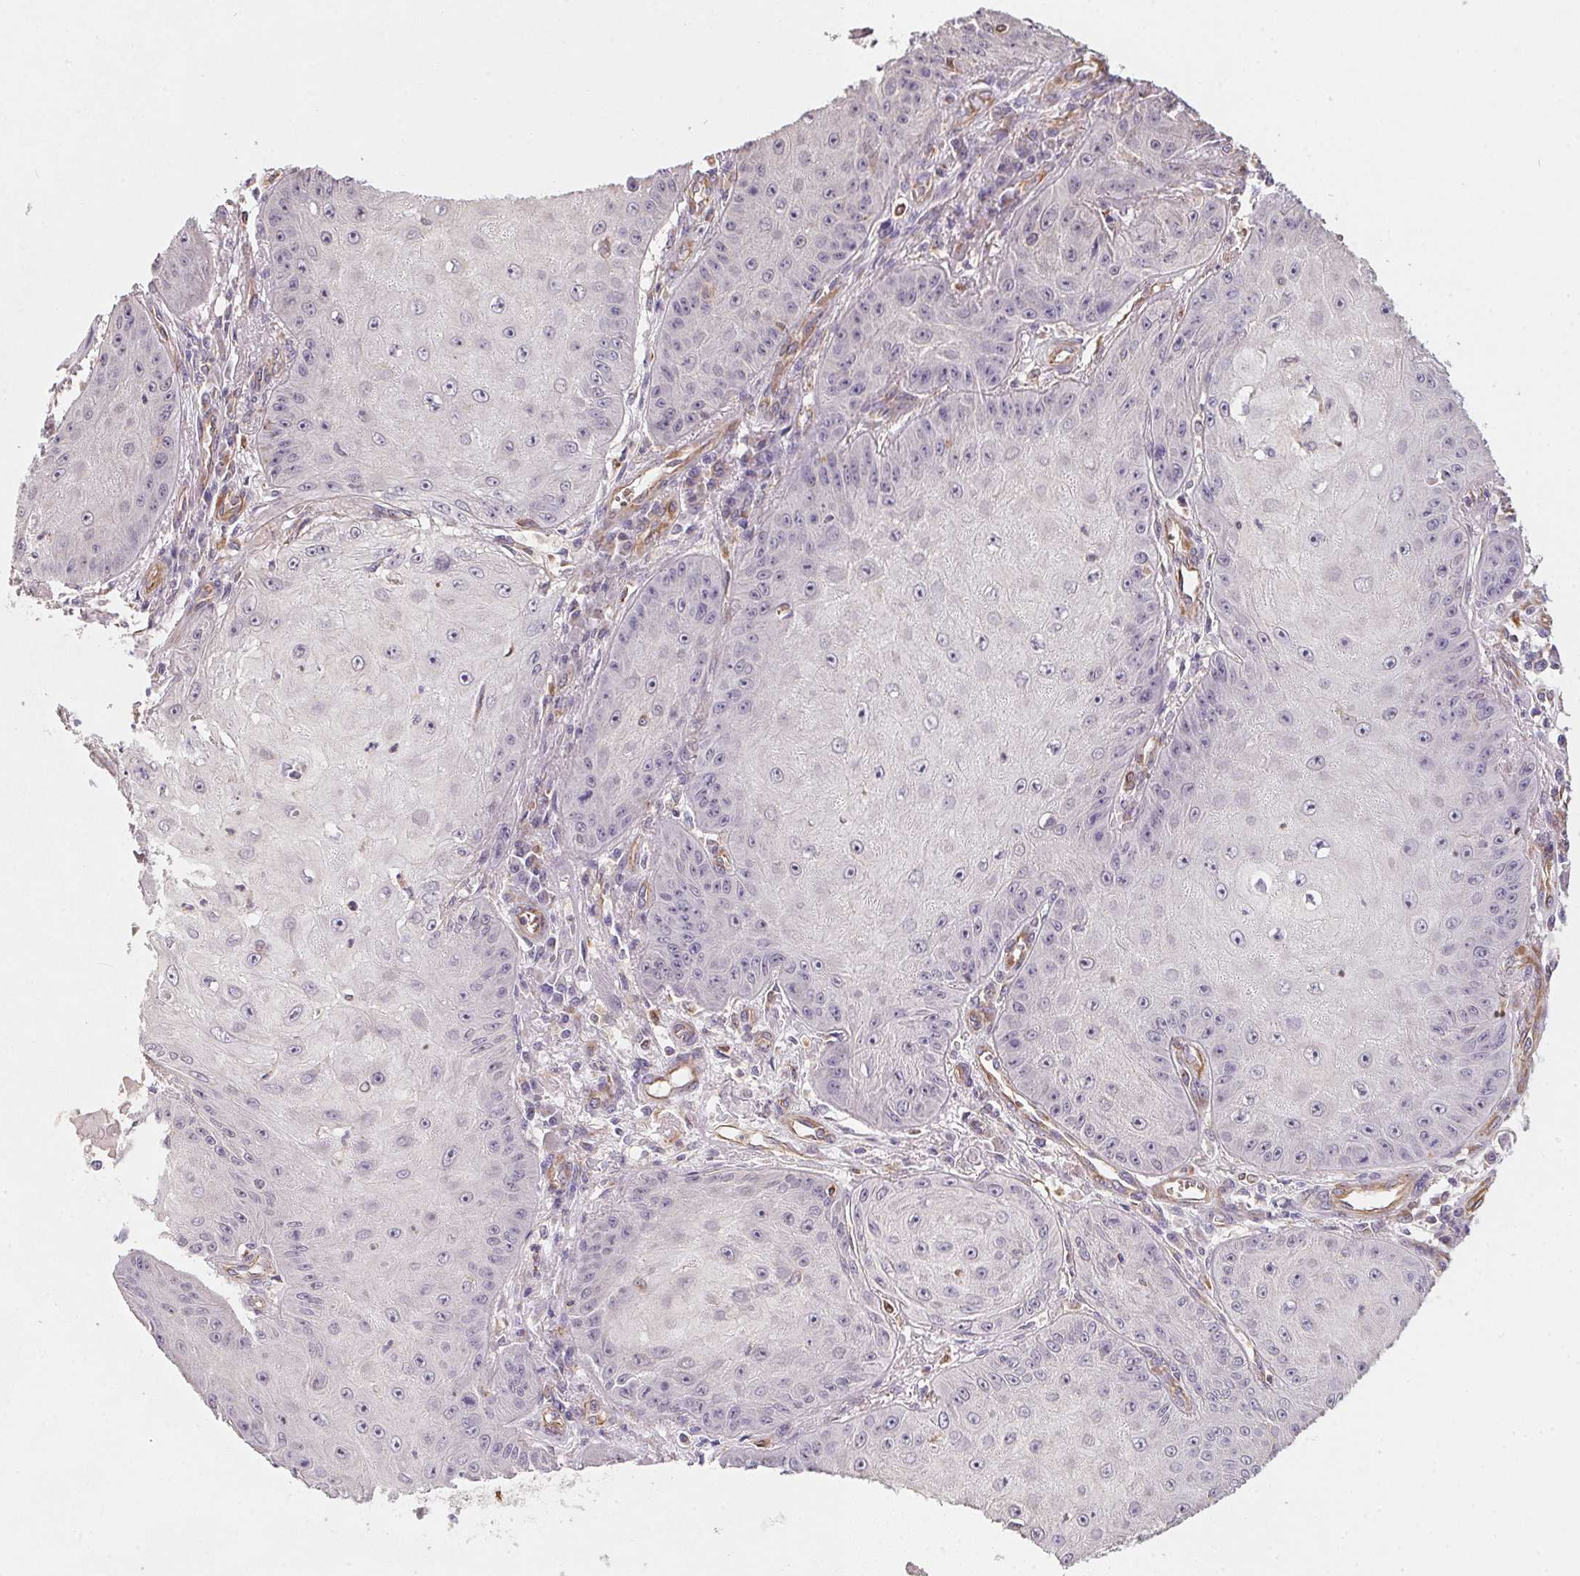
{"staining": {"intensity": "negative", "quantity": "none", "location": "none"}, "tissue": "skin cancer", "cell_type": "Tumor cells", "image_type": "cancer", "snomed": [{"axis": "morphology", "description": "Squamous cell carcinoma, NOS"}, {"axis": "topography", "description": "Skin"}], "caption": "Squamous cell carcinoma (skin) stained for a protein using immunohistochemistry reveals no staining tumor cells.", "gene": "TBKBP1", "patient": {"sex": "male", "age": 70}}